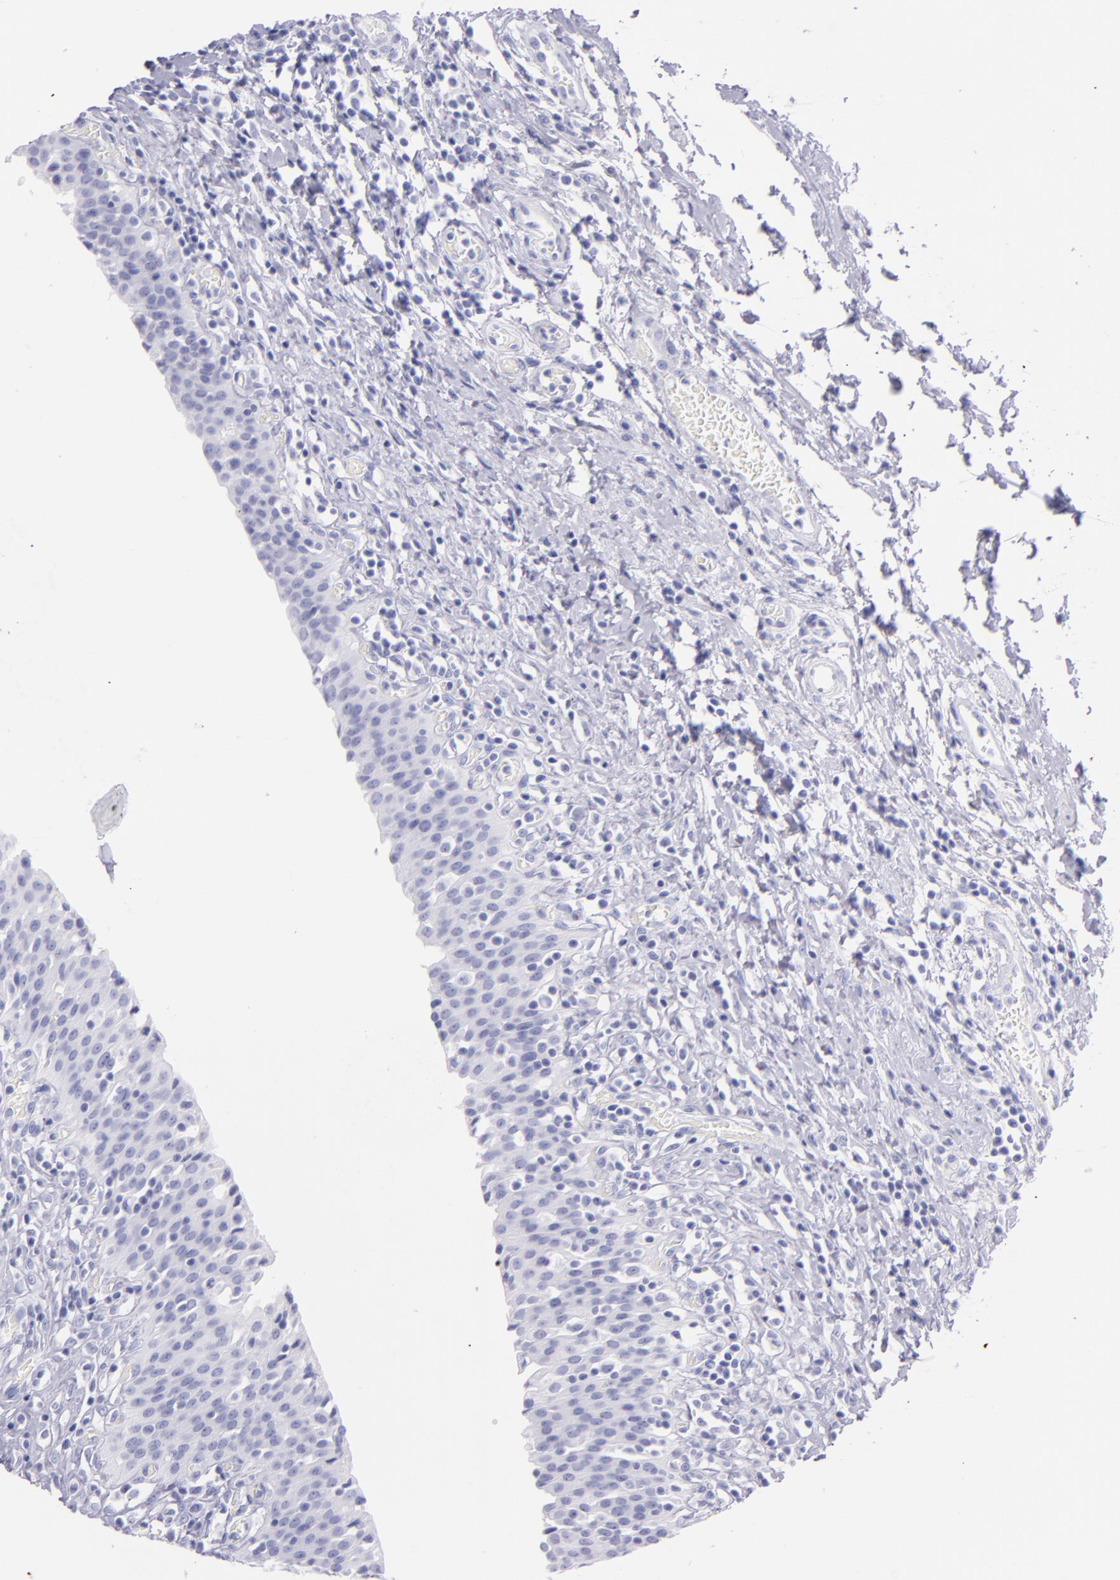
{"staining": {"intensity": "negative", "quantity": "none", "location": "none"}, "tissue": "urinary bladder", "cell_type": "Urothelial cells", "image_type": "normal", "snomed": [{"axis": "morphology", "description": "Normal tissue, NOS"}, {"axis": "topography", "description": "Urinary bladder"}], "caption": "Immunohistochemistry (IHC) photomicrograph of normal urinary bladder: human urinary bladder stained with DAB displays no significant protein staining in urothelial cells. (DAB (3,3'-diaminobenzidine) immunohistochemistry, high magnification).", "gene": "SFTPA2", "patient": {"sex": "male", "age": 51}}